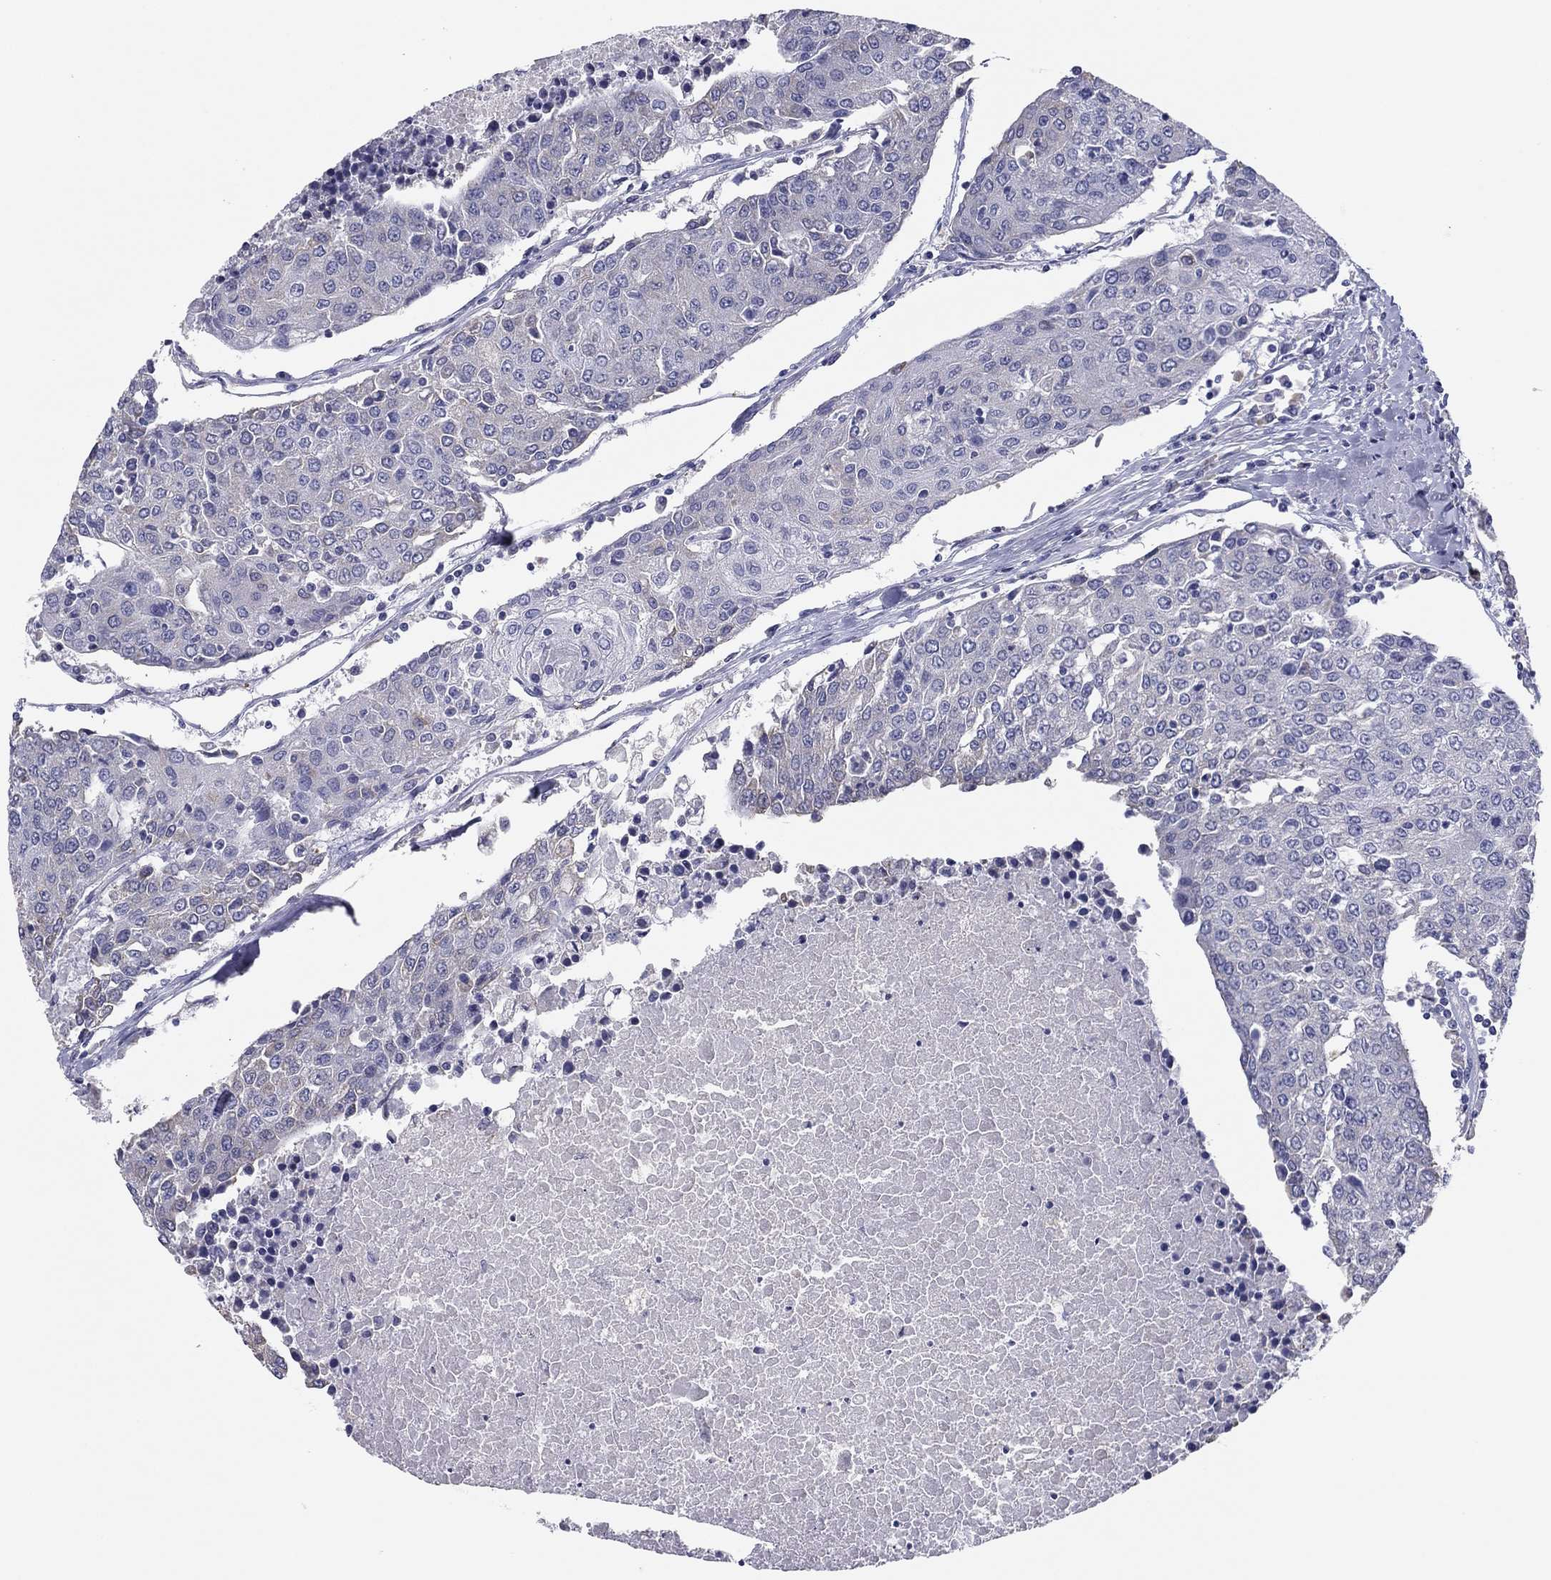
{"staining": {"intensity": "negative", "quantity": "none", "location": "none"}, "tissue": "urothelial cancer", "cell_type": "Tumor cells", "image_type": "cancer", "snomed": [{"axis": "morphology", "description": "Urothelial carcinoma, High grade"}, {"axis": "topography", "description": "Urinary bladder"}], "caption": "Urothelial carcinoma (high-grade) stained for a protein using immunohistochemistry exhibits no expression tumor cells.", "gene": "GRK7", "patient": {"sex": "female", "age": 85}}